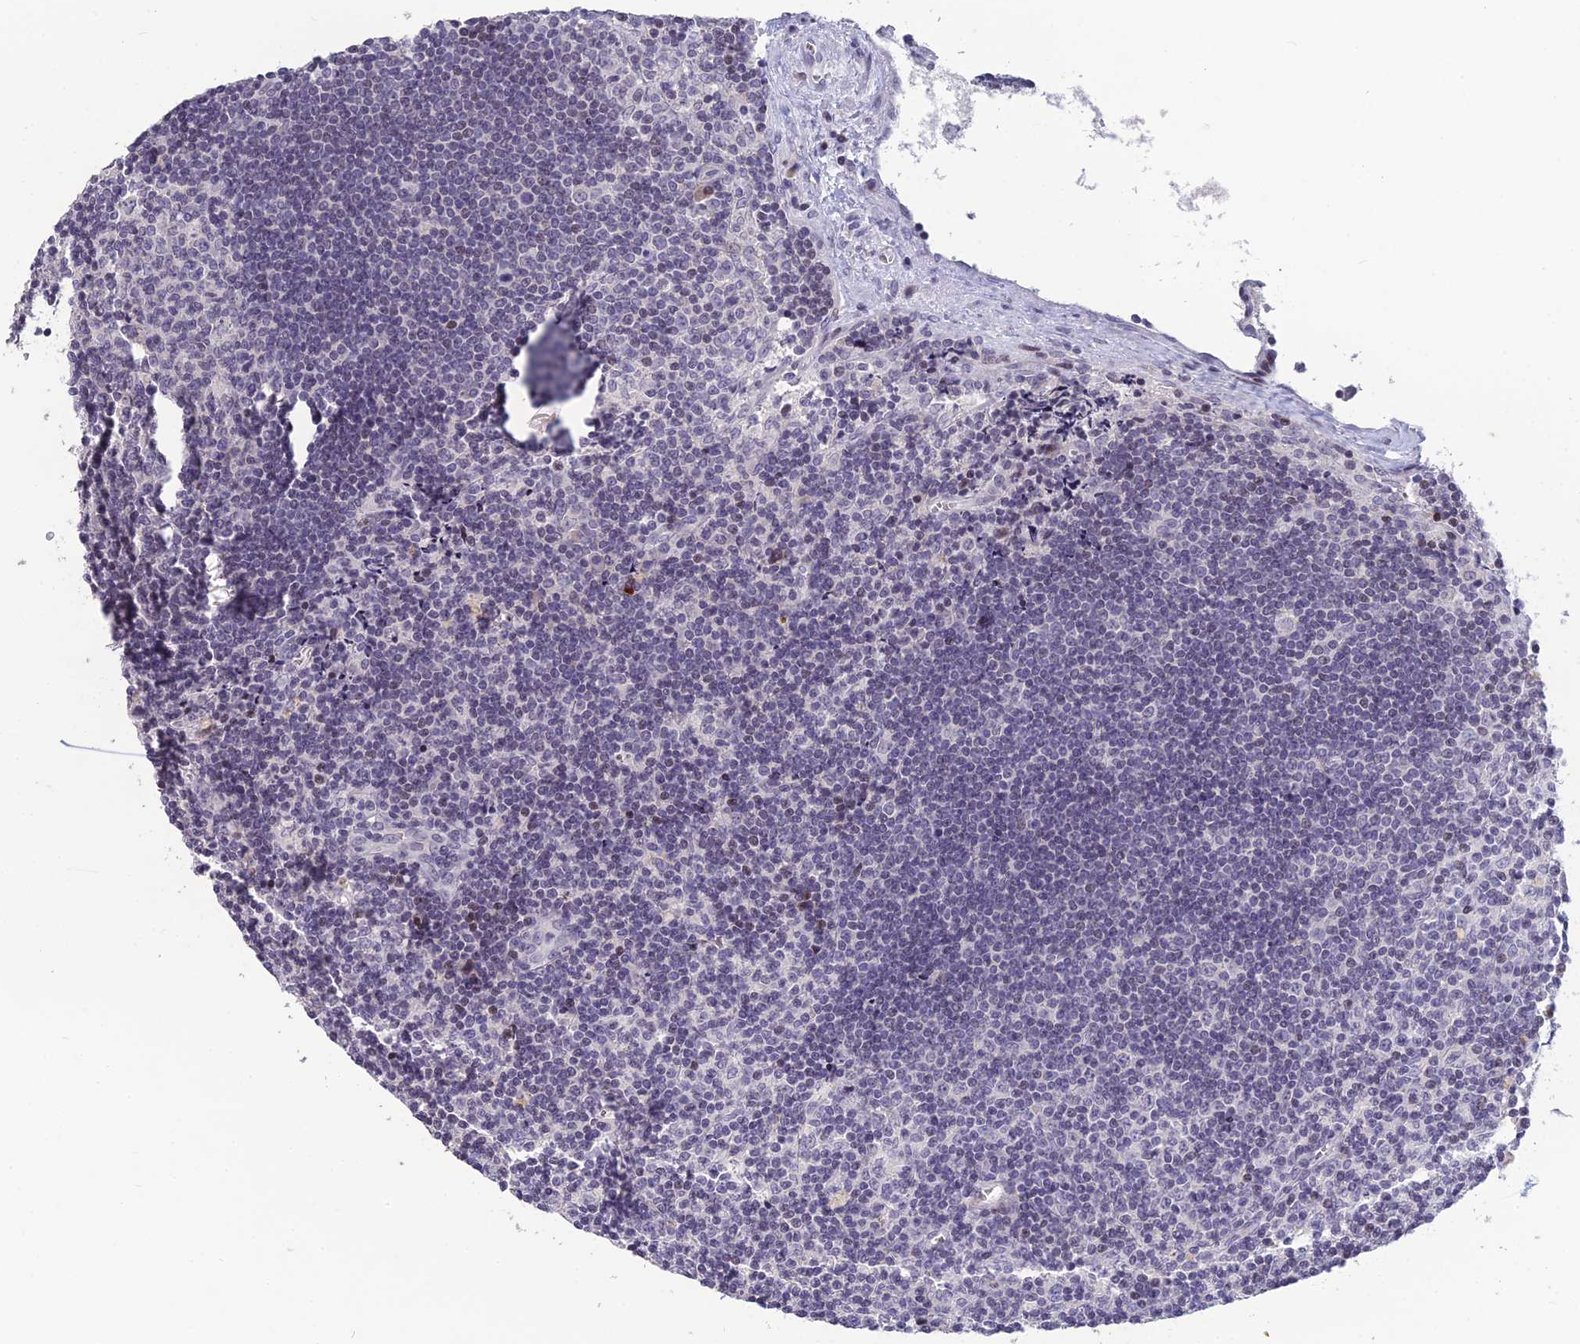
{"staining": {"intensity": "negative", "quantity": "none", "location": "none"}, "tissue": "lymph node", "cell_type": "Germinal center cells", "image_type": "normal", "snomed": [{"axis": "morphology", "description": "Normal tissue, NOS"}, {"axis": "topography", "description": "Lymph node"}], "caption": "This photomicrograph is of normal lymph node stained with immunohistochemistry to label a protein in brown with the nuclei are counter-stained blue. There is no positivity in germinal center cells. (Brightfield microscopy of DAB (3,3'-diaminobenzidine) IHC at high magnification).", "gene": "TMEM134", "patient": {"sex": "male", "age": 58}}